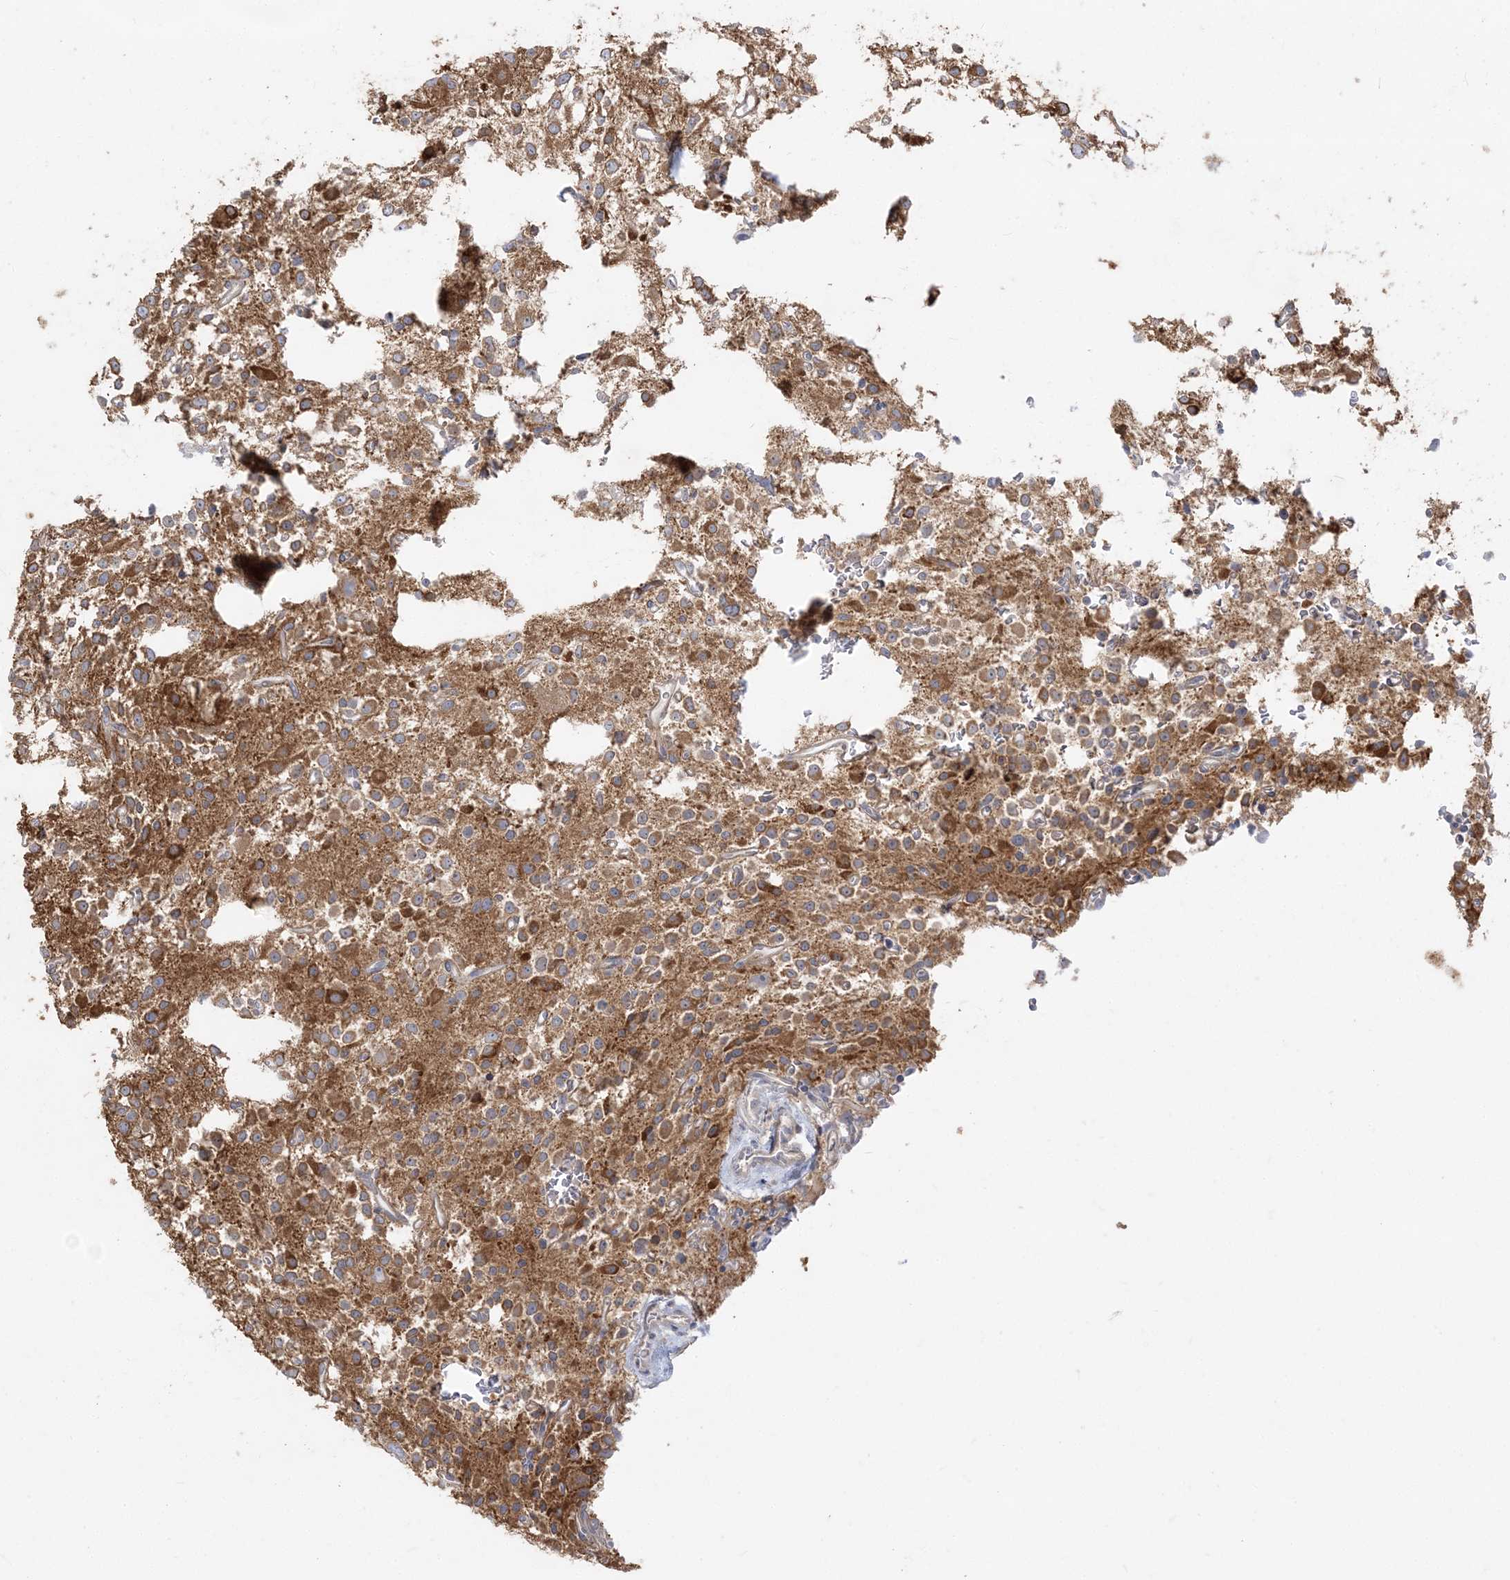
{"staining": {"intensity": "moderate", "quantity": ">75%", "location": "cytoplasmic/membranous"}, "tissue": "glioma", "cell_type": "Tumor cells", "image_type": "cancer", "snomed": [{"axis": "morphology", "description": "Glioma, malignant, High grade"}, {"axis": "topography", "description": "Brain"}], "caption": "Moderate cytoplasmic/membranous protein positivity is seen in approximately >75% of tumor cells in glioma.", "gene": "ZC3H6", "patient": {"sex": "female", "age": 62}}